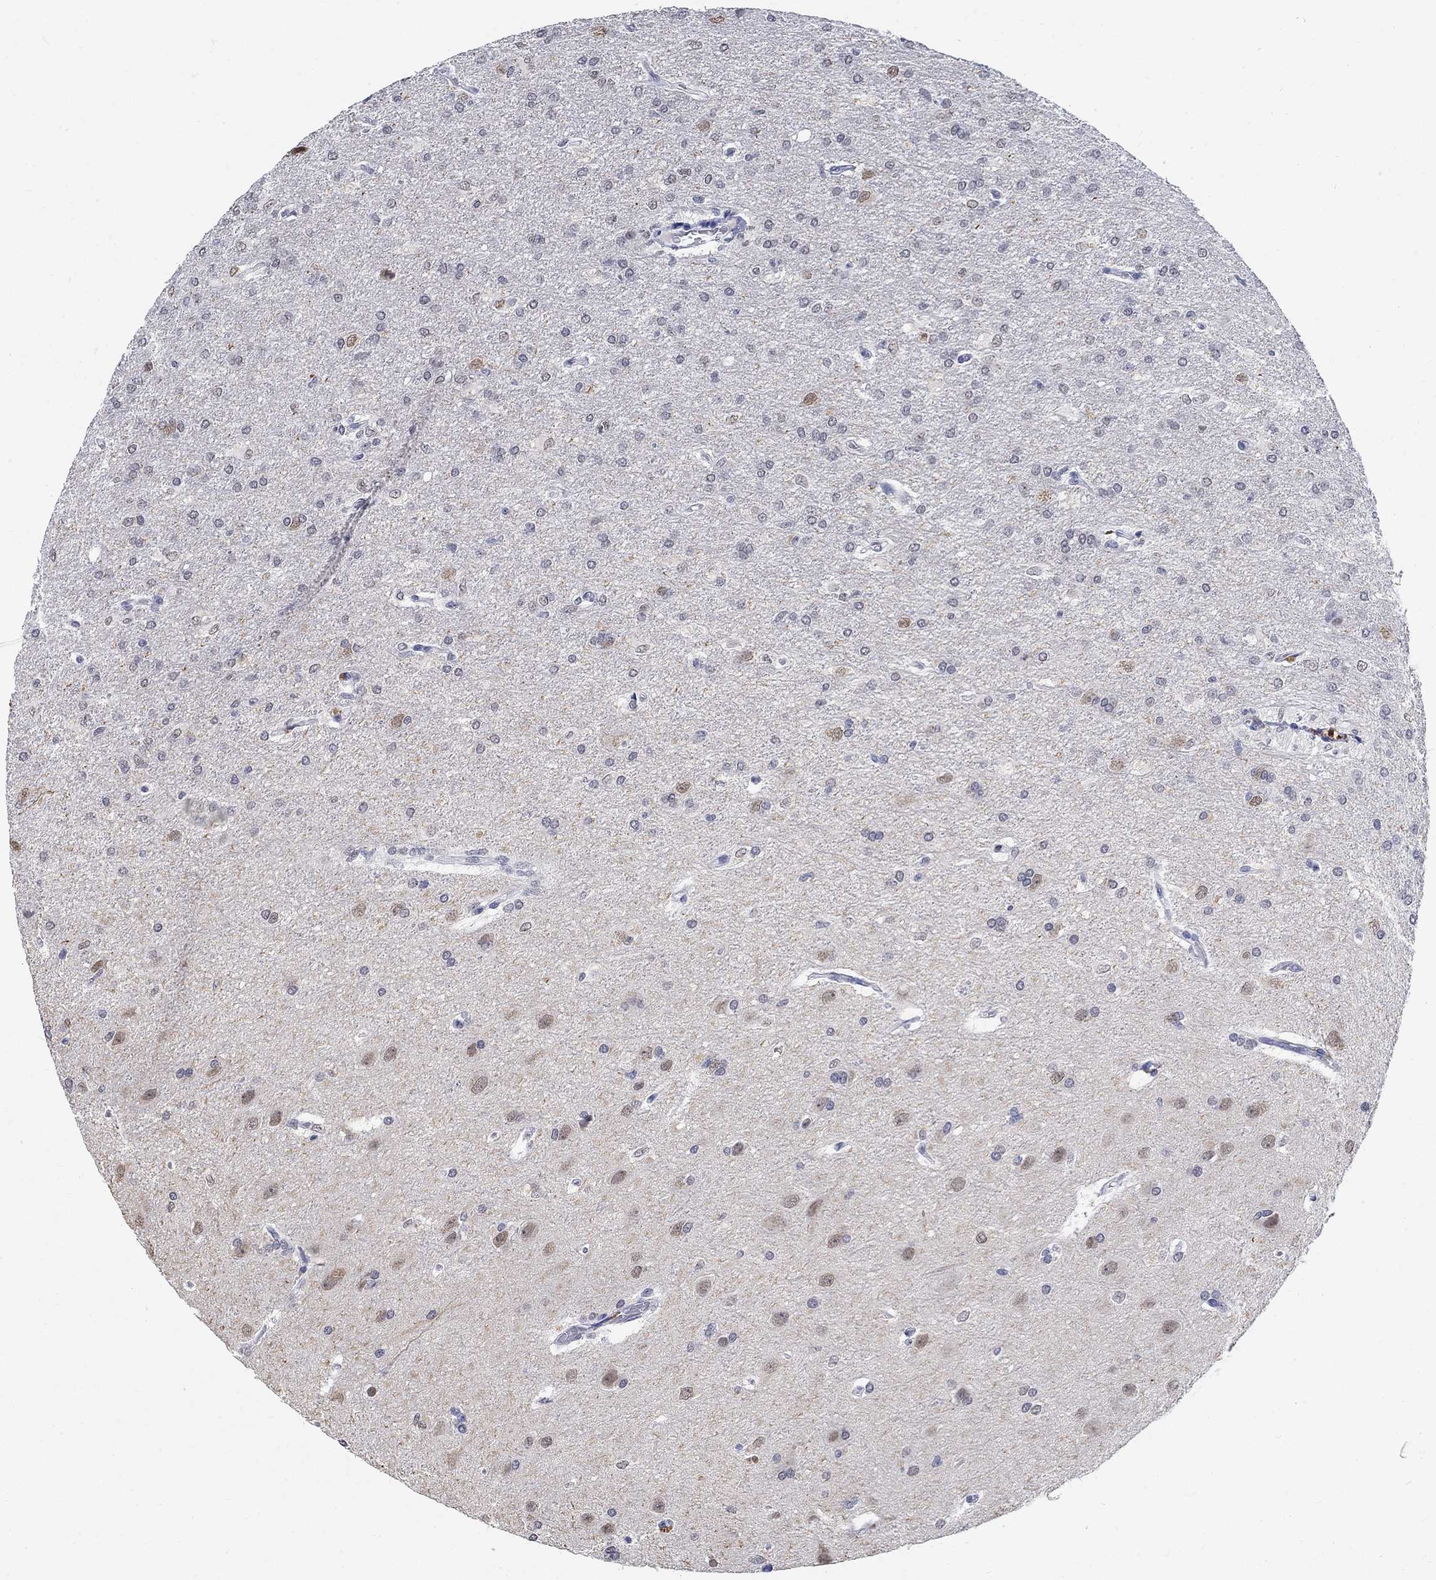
{"staining": {"intensity": "negative", "quantity": "none", "location": "none"}, "tissue": "glioma", "cell_type": "Tumor cells", "image_type": "cancer", "snomed": [{"axis": "morphology", "description": "Glioma, malignant, High grade"}, {"axis": "topography", "description": "Brain"}], "caption": "This is an immunohistochemistry image of glioma. There is no positivity in tumor cells.", "gene": "ANKS1B", "patient": {"sex": "male", "age": 68}}